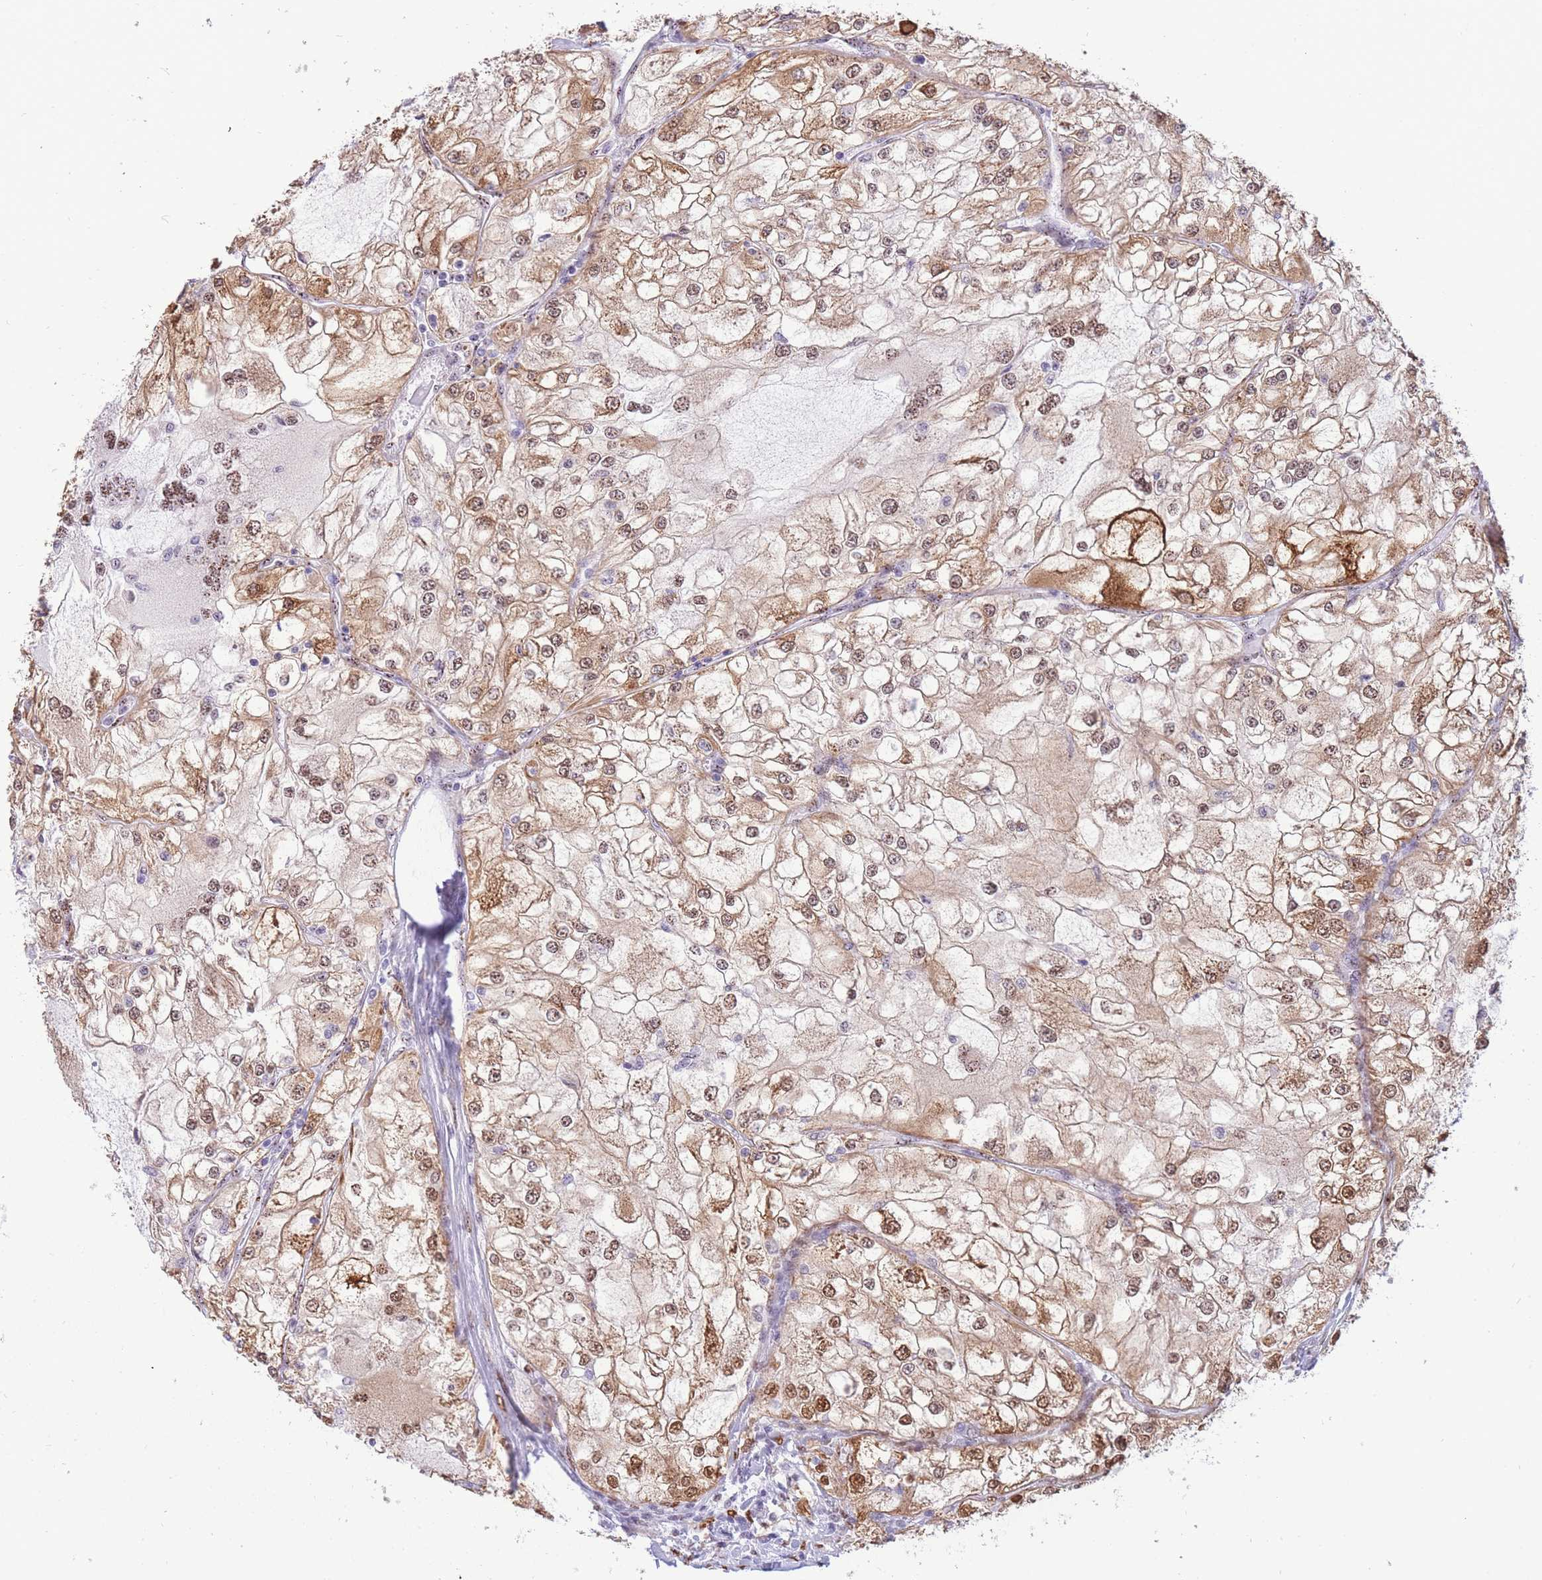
{"staining": {"intensity": "moderate", "quantity": ">75%", "location": "cytoplasmic/membranous,nuclear"}, "tissue": "renal cancer", "cell_type": "Tumor cells", "image_type": "cancer", "snomed": [{"axis": "morphology", "description": "Adenocarcinoma, NOS"}, {"axis": "topography", "description": "Kidney"}], "caption": "The photomicrograph shows immunohistochemical staining of renal adenocarcinoma. There is moderate cytoplasmic/membranous and nuclear staining is identified in about >75% of tumor cells. The protein is stained brown, and the nuclei are stained in blue (DAB (3,3'-diaminobenzidine) IHC with brightfield microscopy, high magnification).", "gene": "FAM153A", "patient": {"sex": "female", "age": 72}}